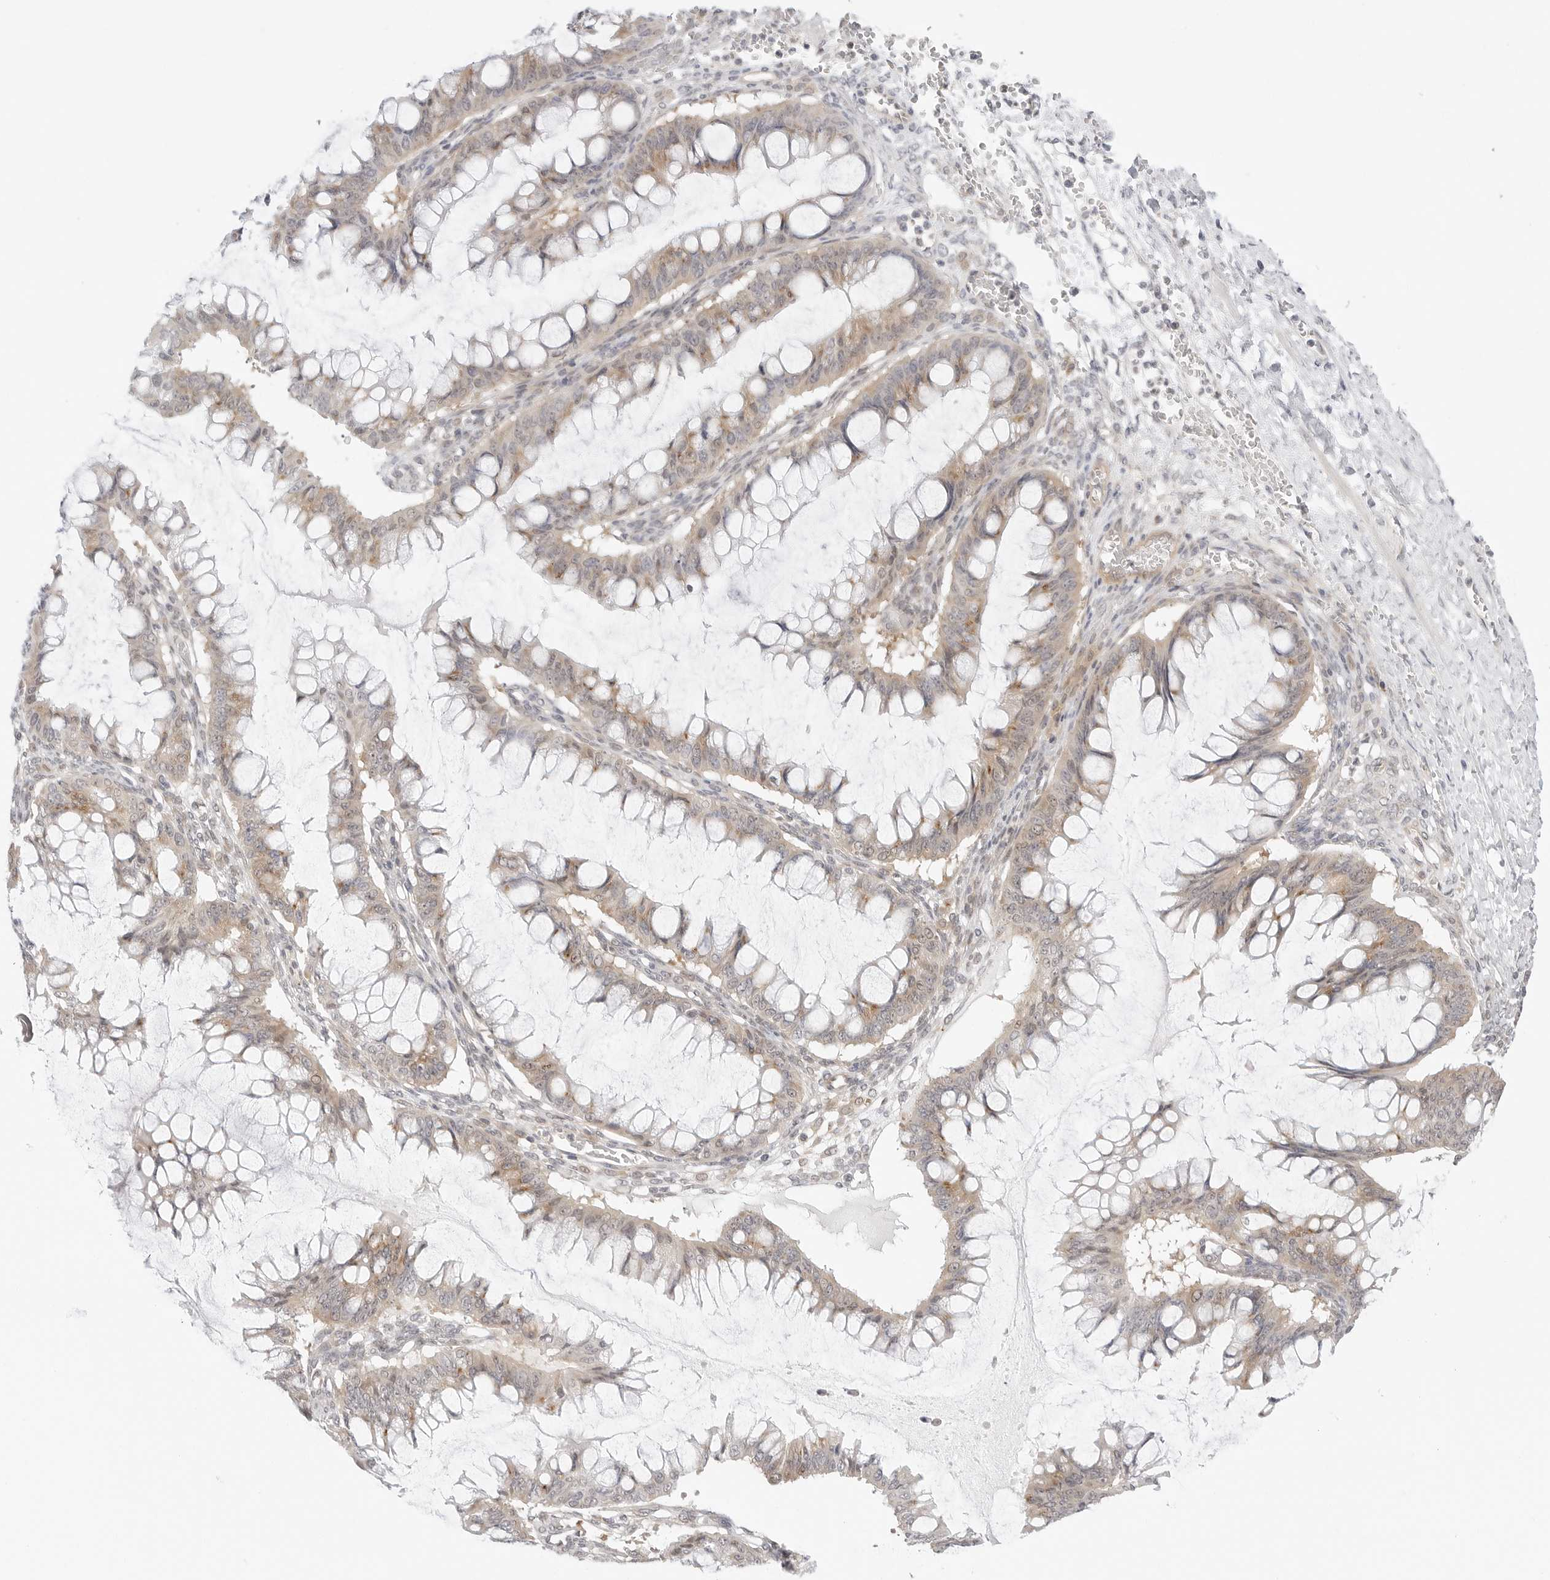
{"staining": {"intensity": "weak", "quantity": "25%-75%", "location": "cytoplasmic/membranous"}, "tissue": "ovarian cancer", "cell_type": "Tumor cells", "image_type": "cancer", "snomed": [{"axis": "morphology", "description": "Cystadenocarcinoma, mucinous, NOS"}, {"axis": "topography", "description": "Ovary"}], "caption": "Protein expression analysis of ovarian cancer demonstrates weak cytoplasmic/membranous staining in approximately 25%-75% of tumor cells. Using DAB (3,3'-diaminobenzidine) (brown) and hematoxylin (blue) stains, captured at high magnification using brightfield microscopy.", "gene": "TCP1", "patient": {"sex": "female", "age": 73}}